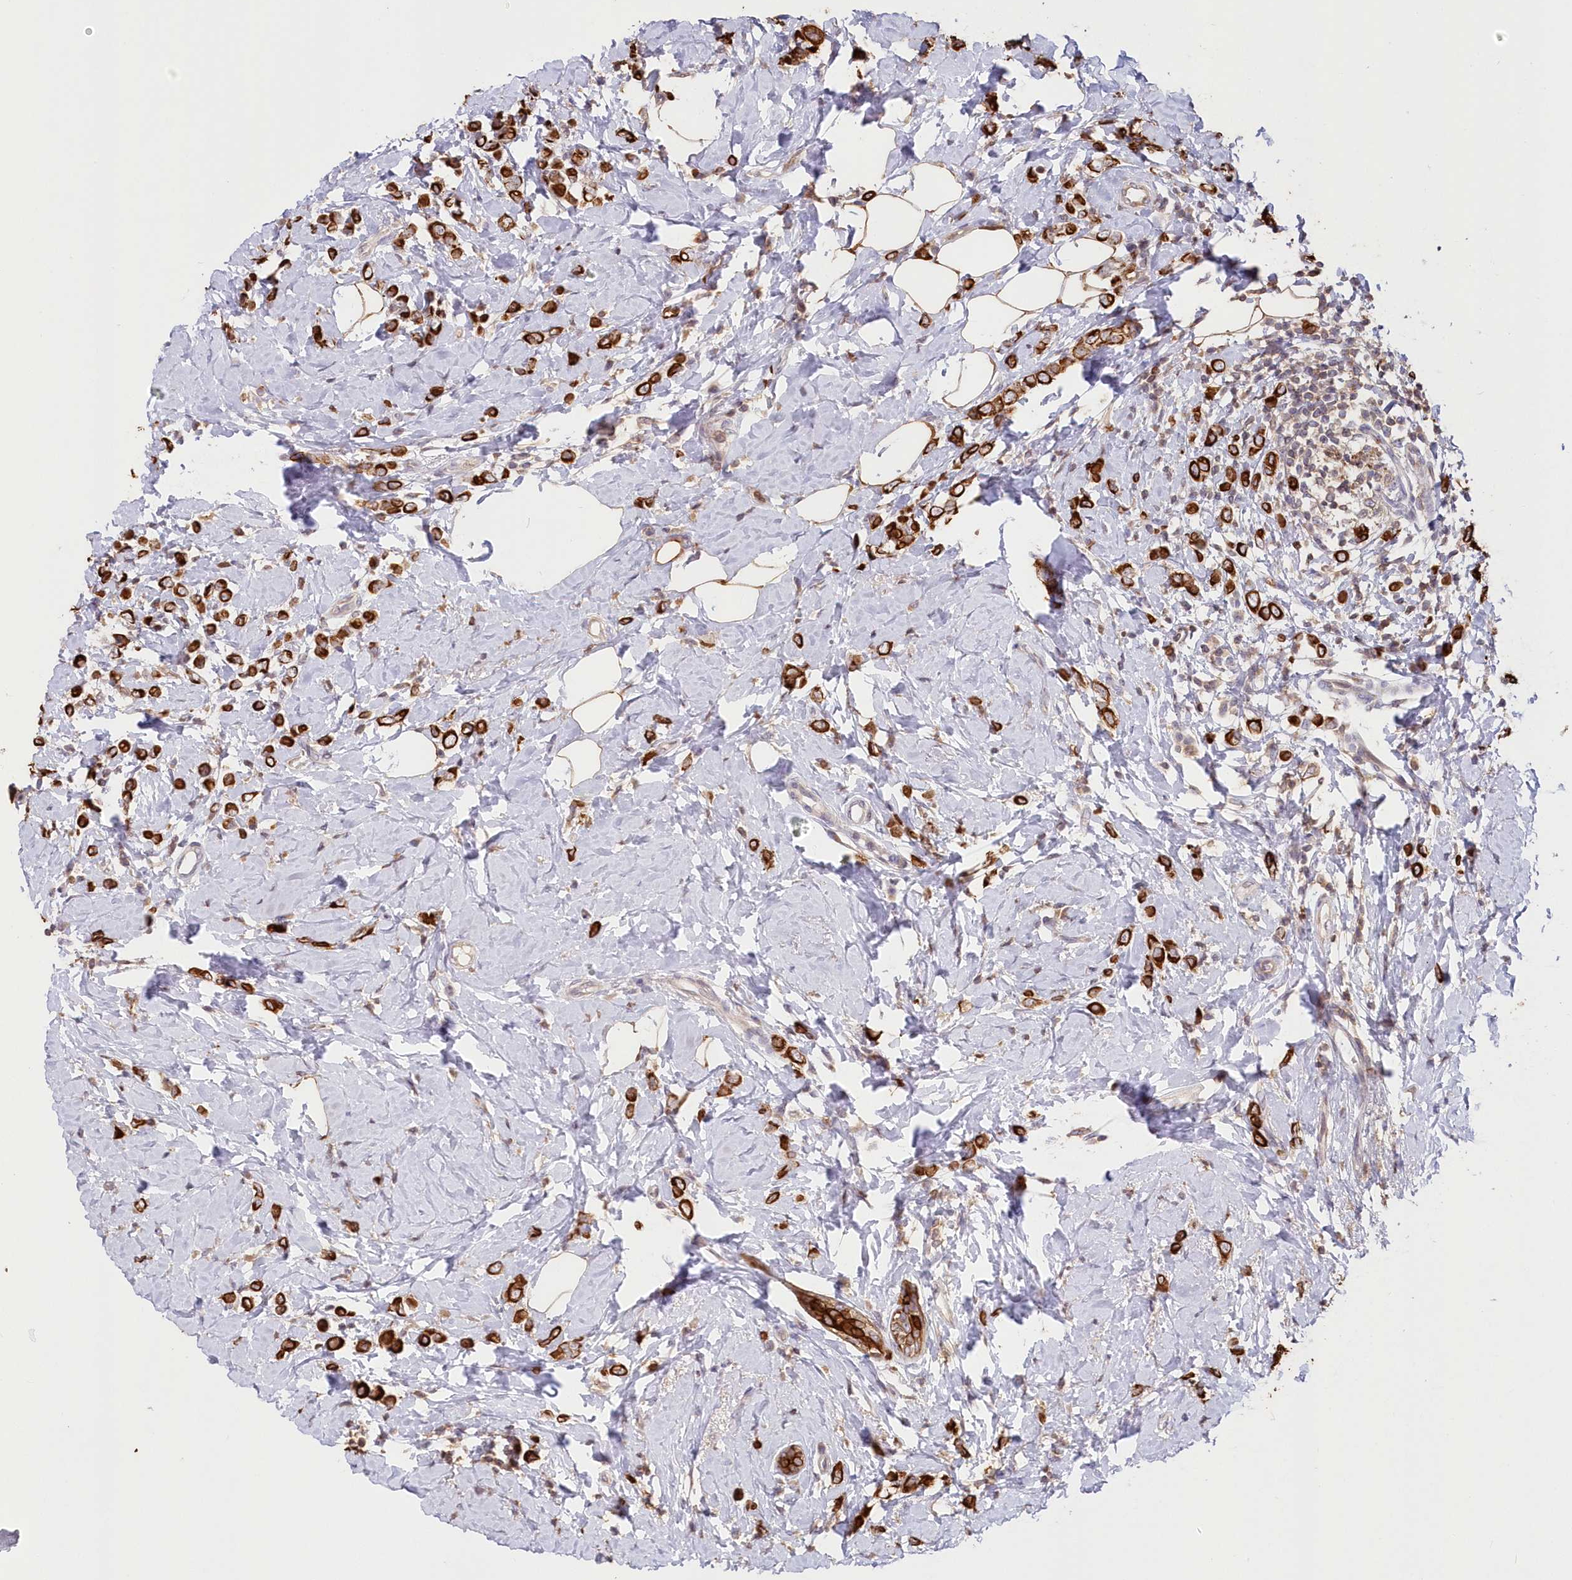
{"staining": {"intensity": "strong", "quantity": ">75%", "location": "cytoplasmic/membranous"}, "tissue": "breast cancer", "cell_type": "Tumor cells", "image_type": "cancer", "snomed": [{"axis": "morphology", "description": "Lobular carcinoma"}, {"axis": "topography", "description": "Breast"}], "caption": "Human breast cancer stained with a protein marker shows strong staining in tumor cells.", "gene": "SNED1", "patient": {"sex": "female", "age": 47}}